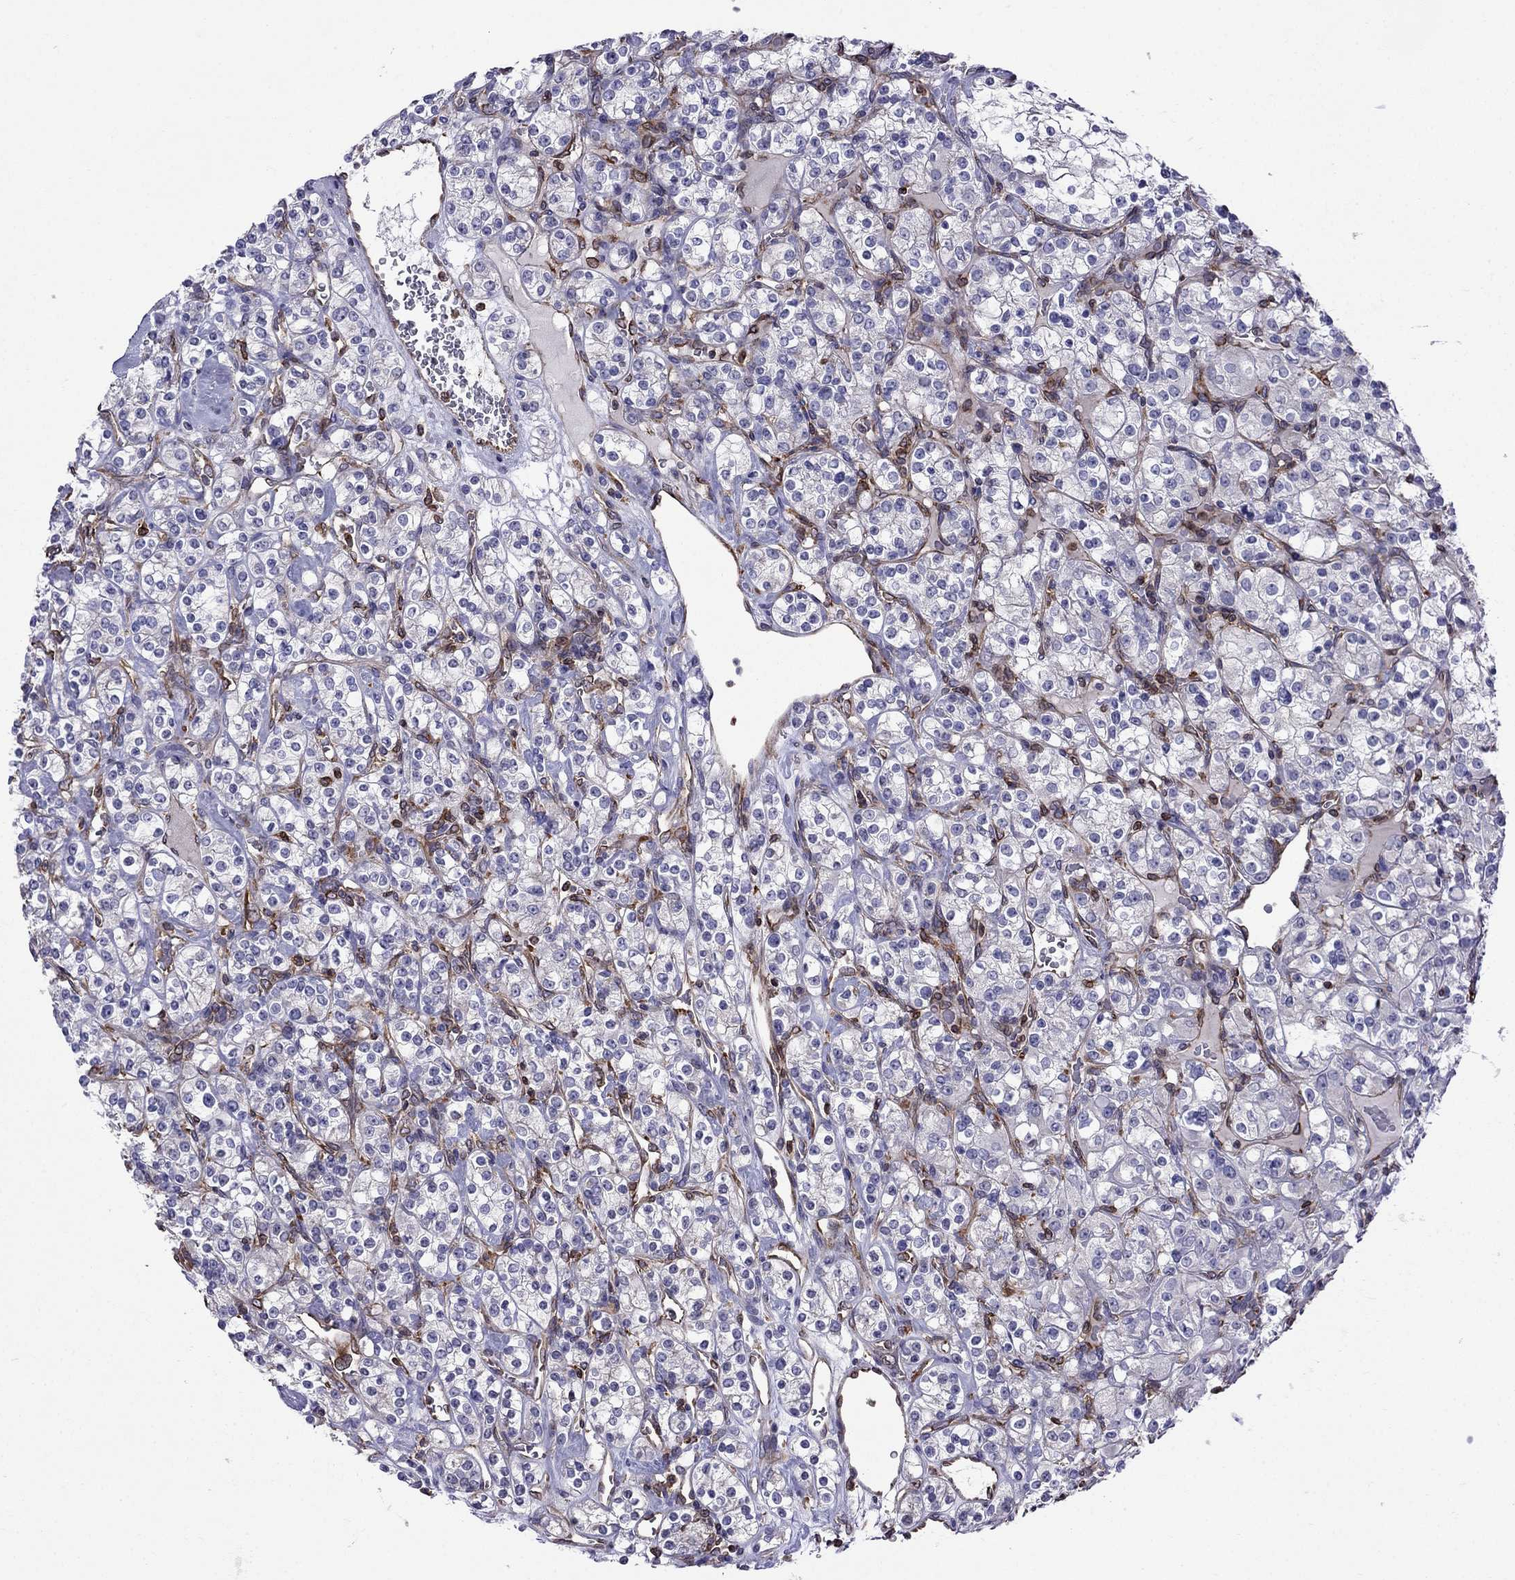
{"staining": {"intensity": "negative", "quantity": "none", "location": "none"}, "tissue": "renal cancer", "cell_type": "Tumor cells", "image_type": "cancer", "snomed": [{"axis": "morphology", "description": "Adenocarcinoma, NOS"}, {"axis": "topography", "description": "Kidney"}], "caption": "The histopathology image exhibits no staining of tumor cells in renal adenocarcinoma.", "gene": "GNAL", "patient": {"sex": "male", "age": 77}}